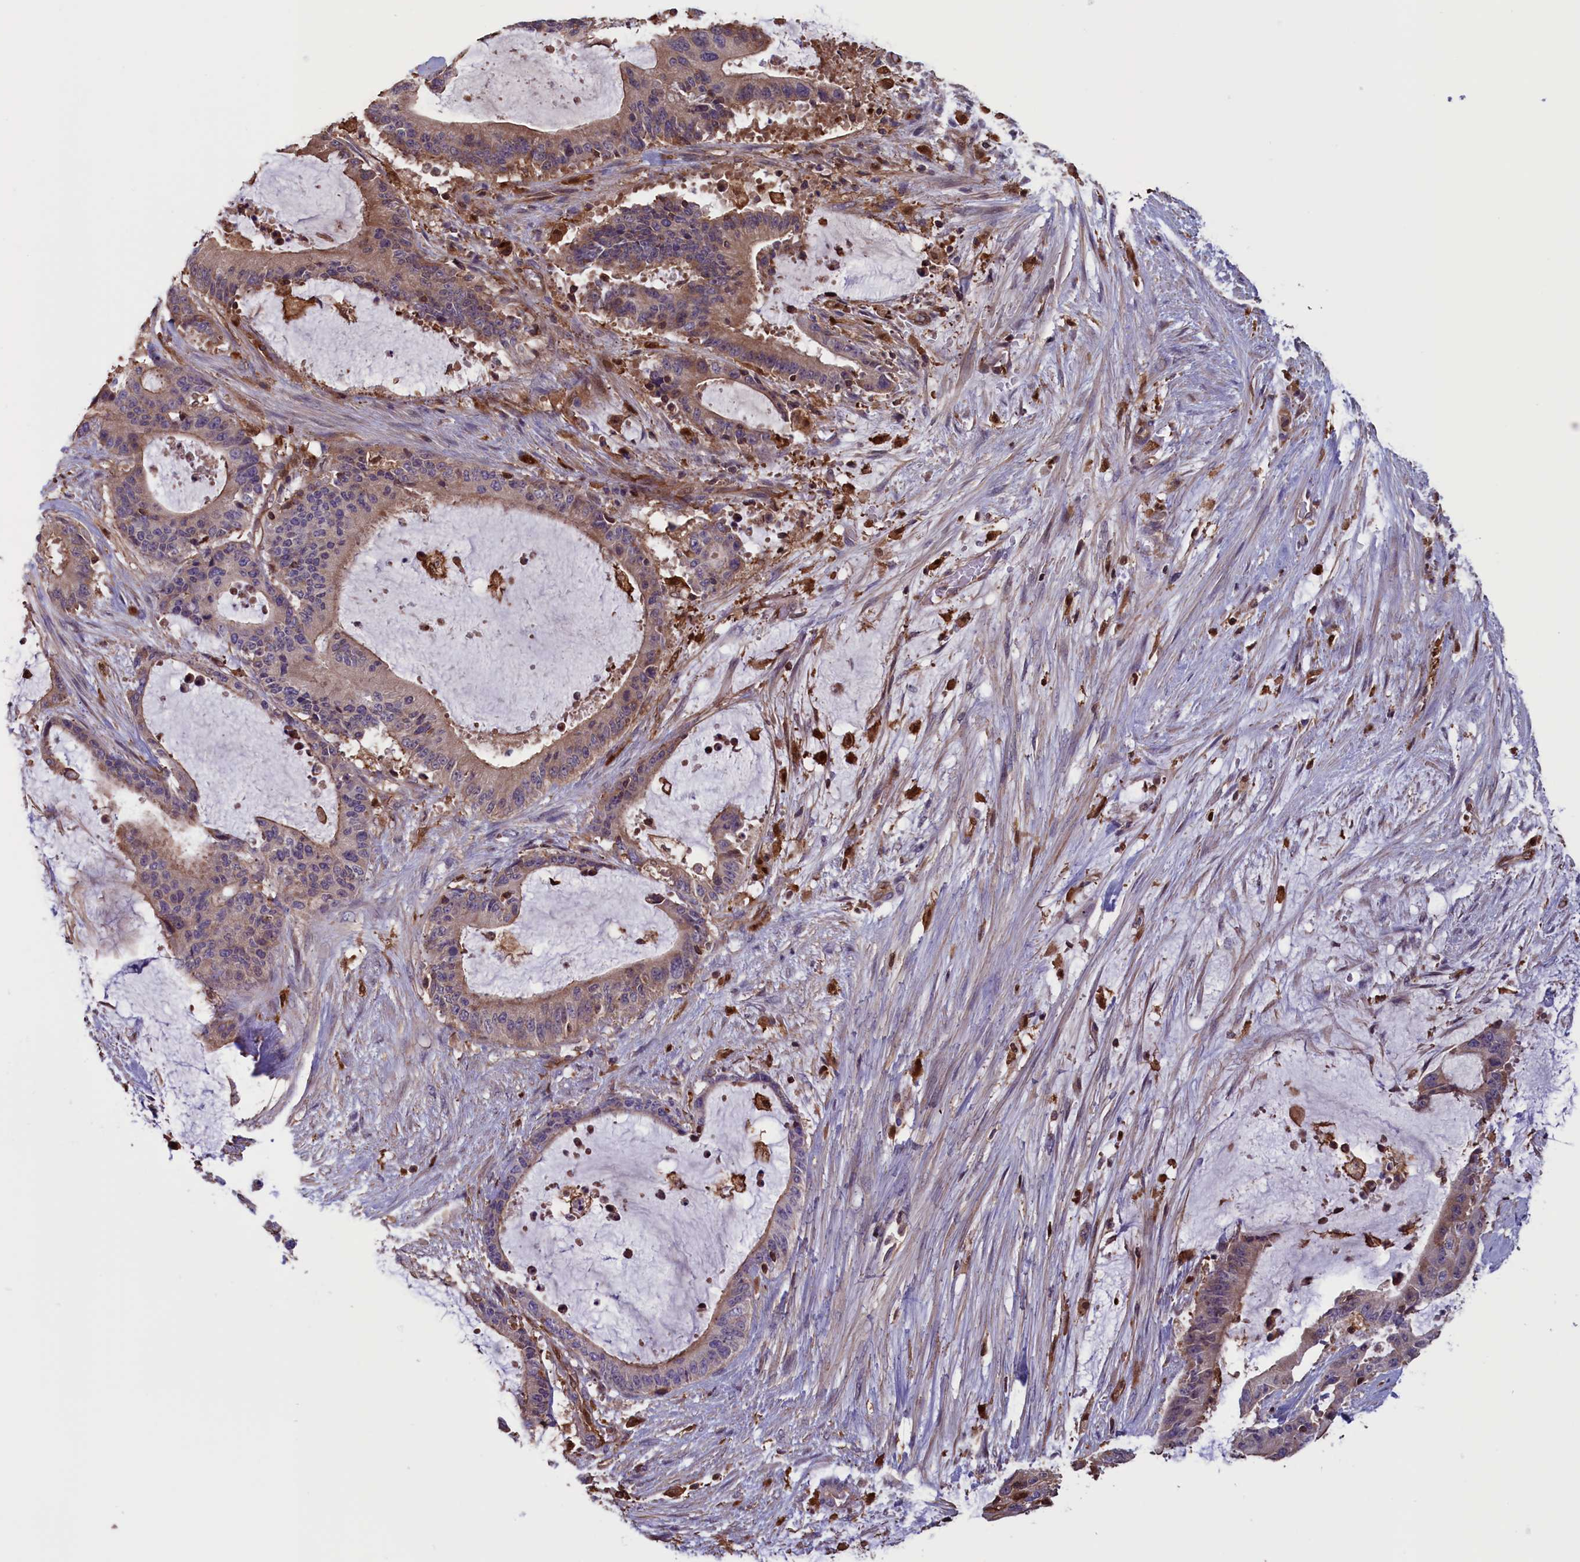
{"staining": {"intensity": "weak", "quantity": ">75%", "location": "cytoplasmic/membranous"}, "tissue": "liver cancer", "cell_type": "Tumor cells", "image_type": "cancer", "snomed": [{"axis": "morphology", "description": "Normal tissue, NOS"}, {"axis": "morphology", "description": "Cholangiocarcinoma"}, {"axis": "topography", "description": "Liver"}, {"axis": "topography", "description": "Peripheral nerve tissue"}], "caption": "Liver cancer (cholangiocarcinoma) stained with a protein marker displays weak staining in tumor cells.", "gene": "ARHGAP18", "patient": {"sex": "female", "age": 73}}